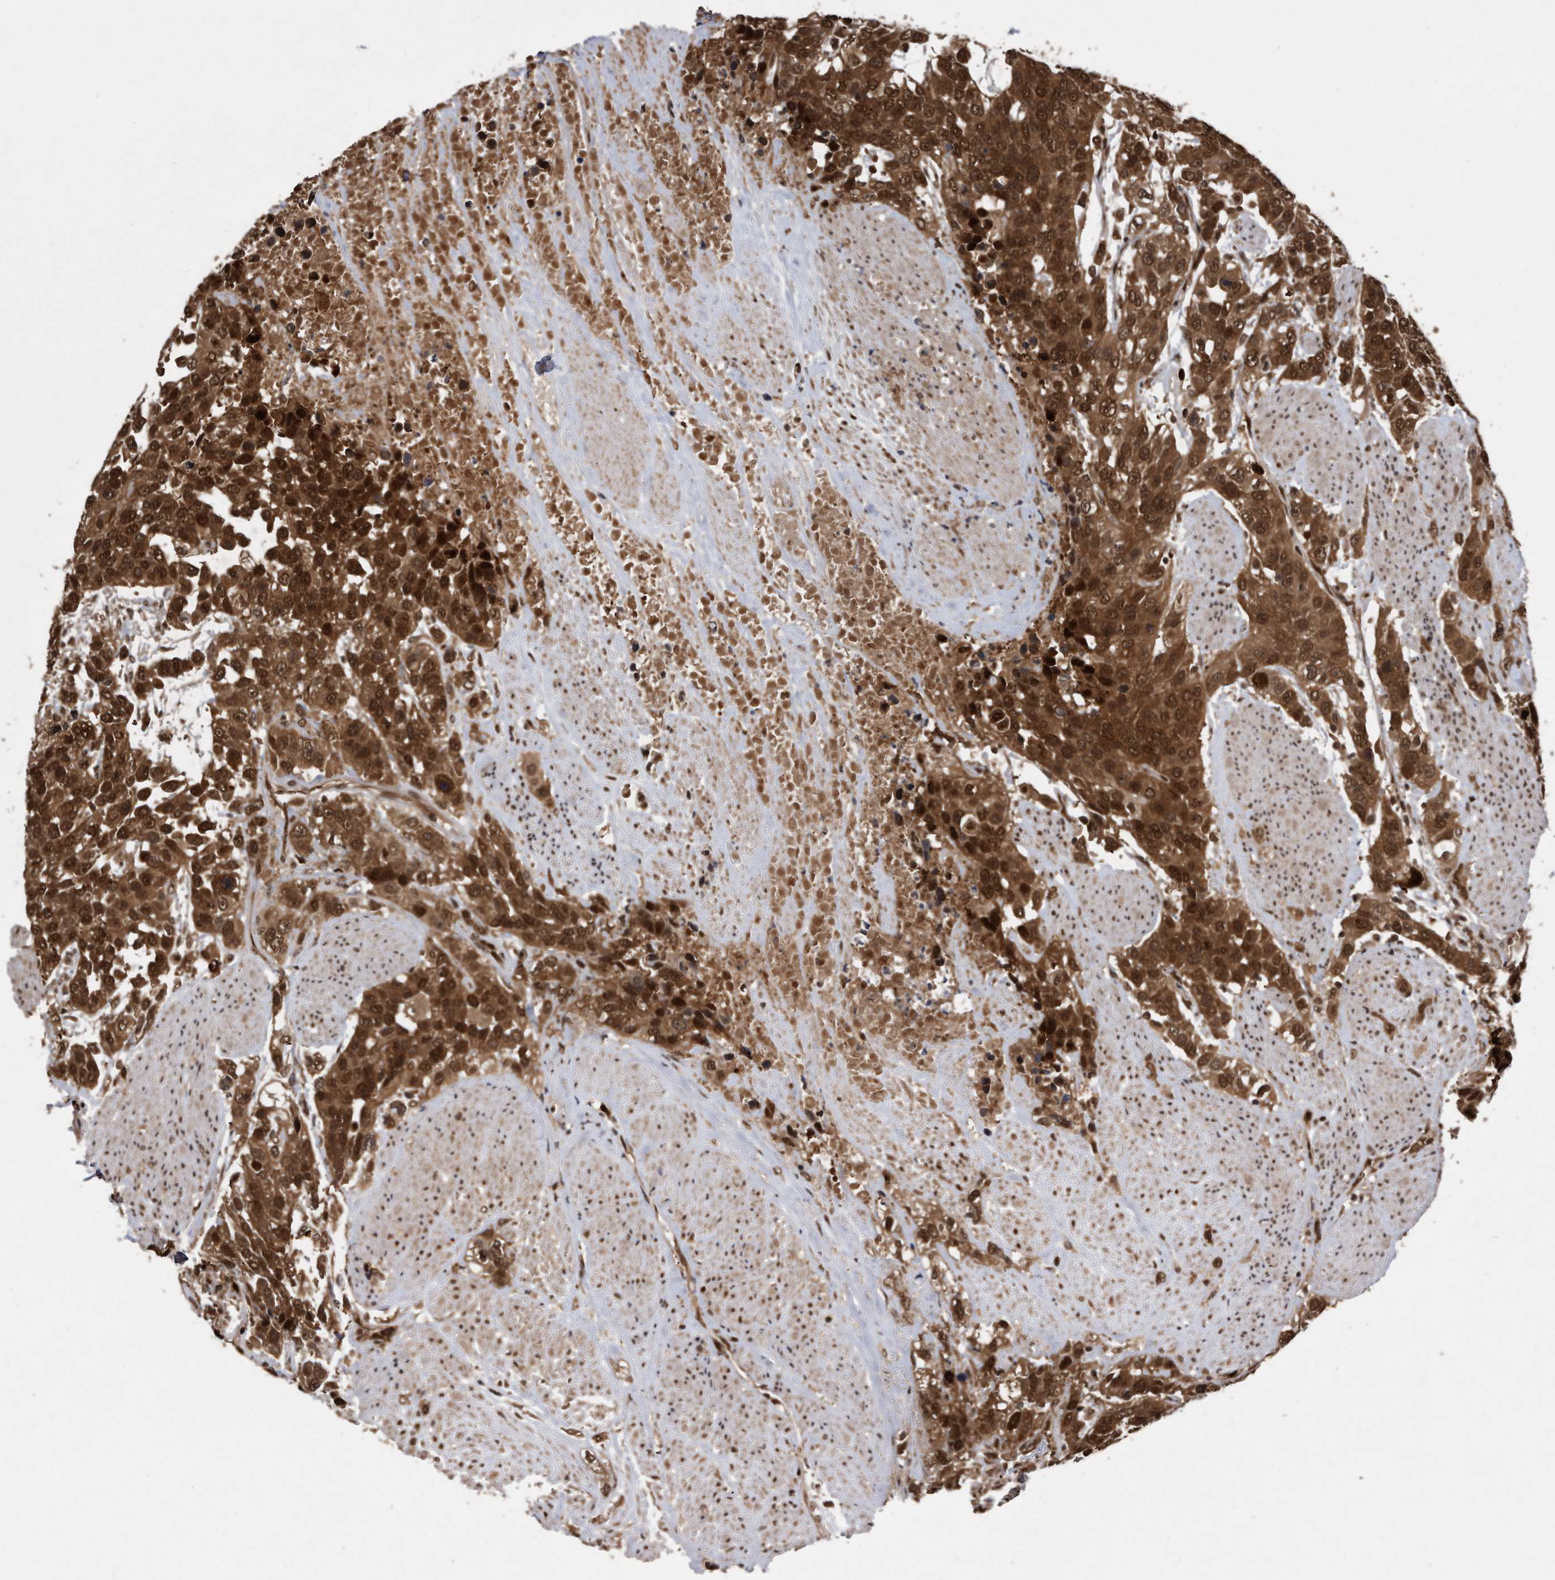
{"staining": {"intensity": "strong", "quantity": ">75%", "location": "cytoplasmic/membranous,nuclear"}, "tissue": "urothelial cancer", "cell_type": "Tumor cells", "image_type": "cancer", "snomed": [{"axis": "morphology", "description": "Urothelial carcinoma, High grade"}, {"axis": "topography", "description": "Urinary bladder"}], "caption": "High-power microscopy captured an IHC histopathology image of urothelial cancer, revealing strong cytoplasmic/membranous and nuclear positivity in about >75% of tumor cells.", "gene": "RAD23B", "patient": {"sex": "female", "age": 80}}